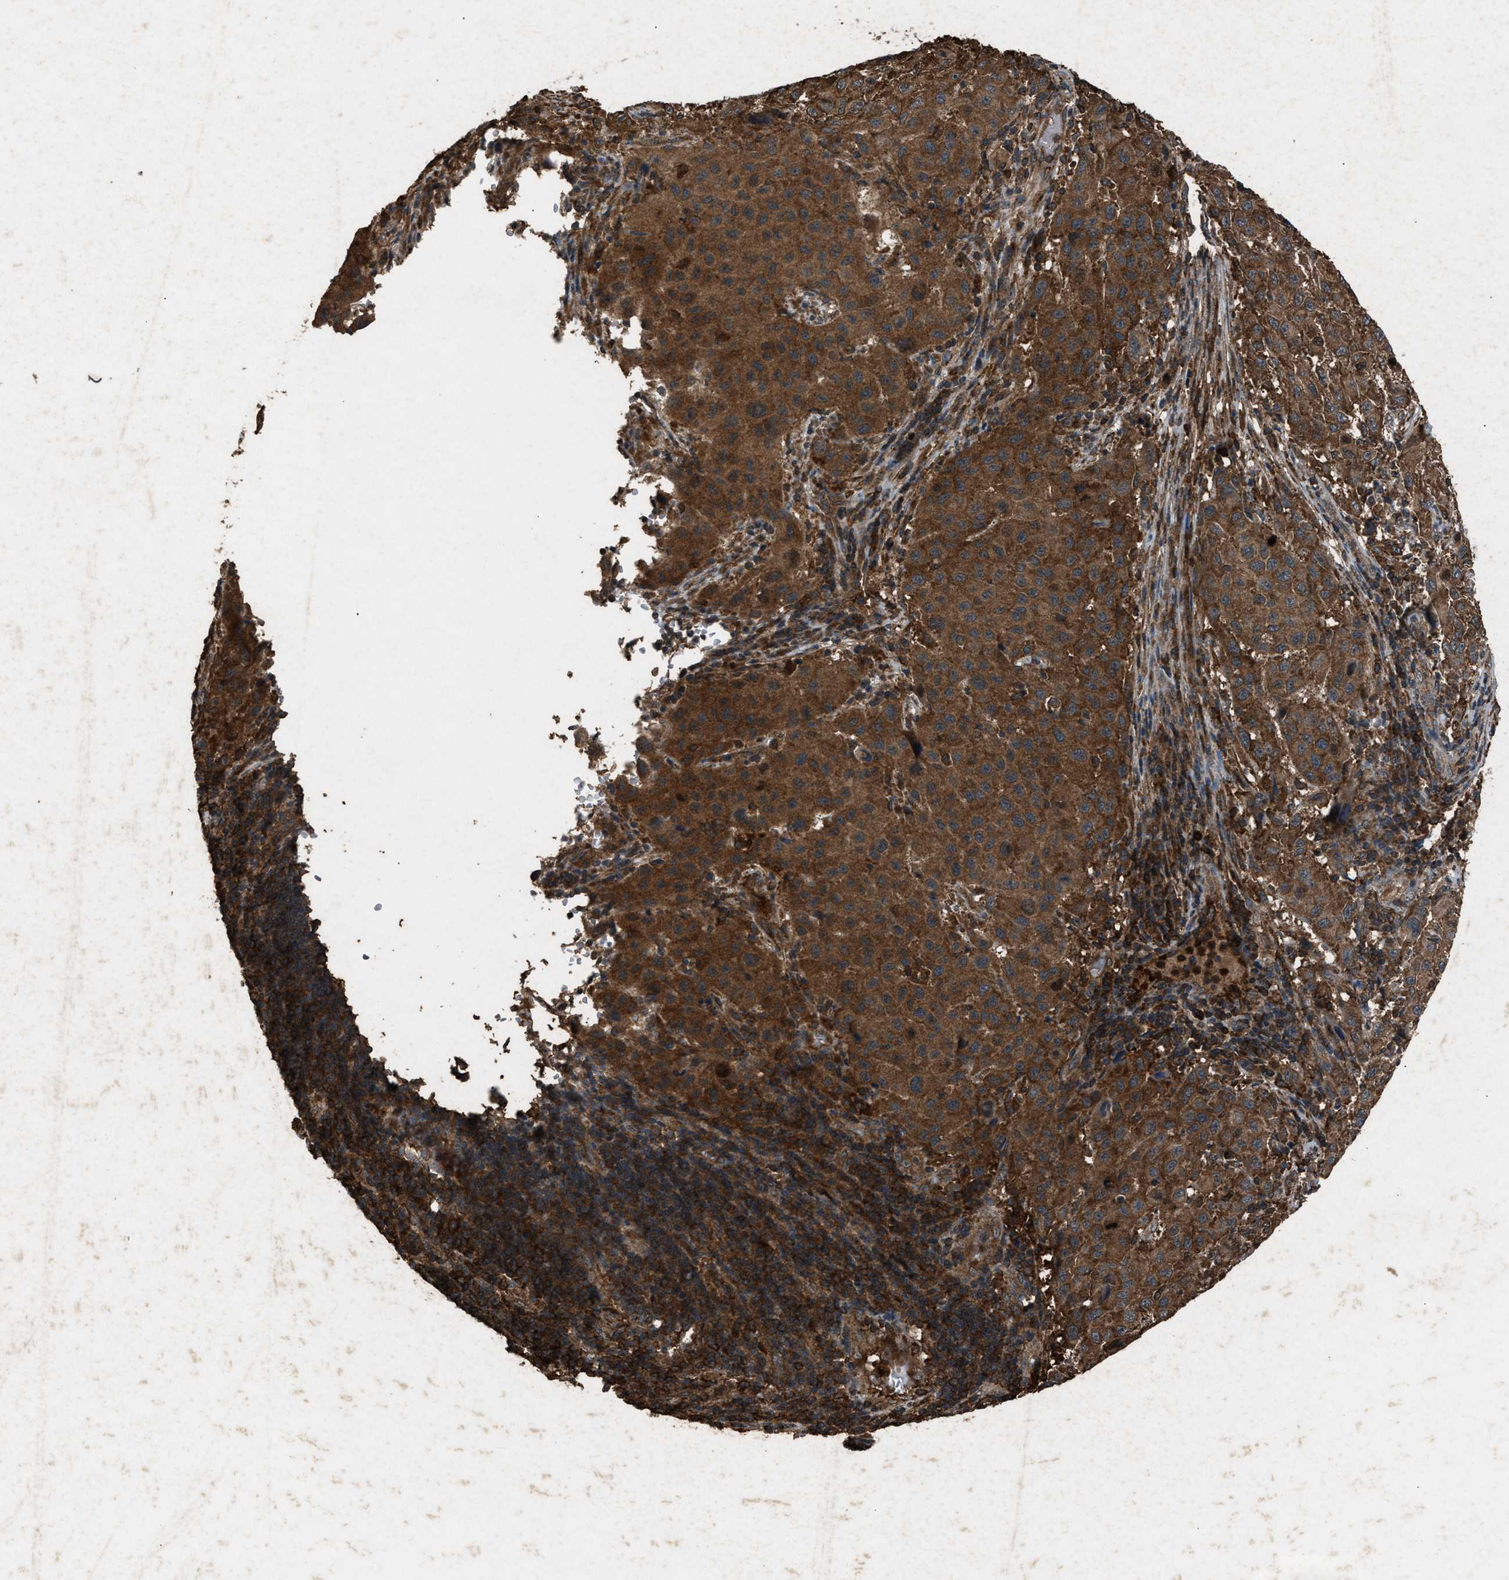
{"staining": {"intensity": "strong", "quantity": ">75%", "location": "cytoplasmic/membranous"}, "tissue": "melanoma", "cell_type": "Tumor cells", "image_type": "cancer", "snomed": [{"axis": "morphology", "description": "Malignant melanoma, Metastatic site"}, {"axis": "topography", "description": "Lymph node"}], "caption": "Strong cytoplasmic/membranous positivity is present in about >75% of tumor cells in melanoma.", "gene": "PSMD1", "patient": {"sex": "male", "age": 61}}